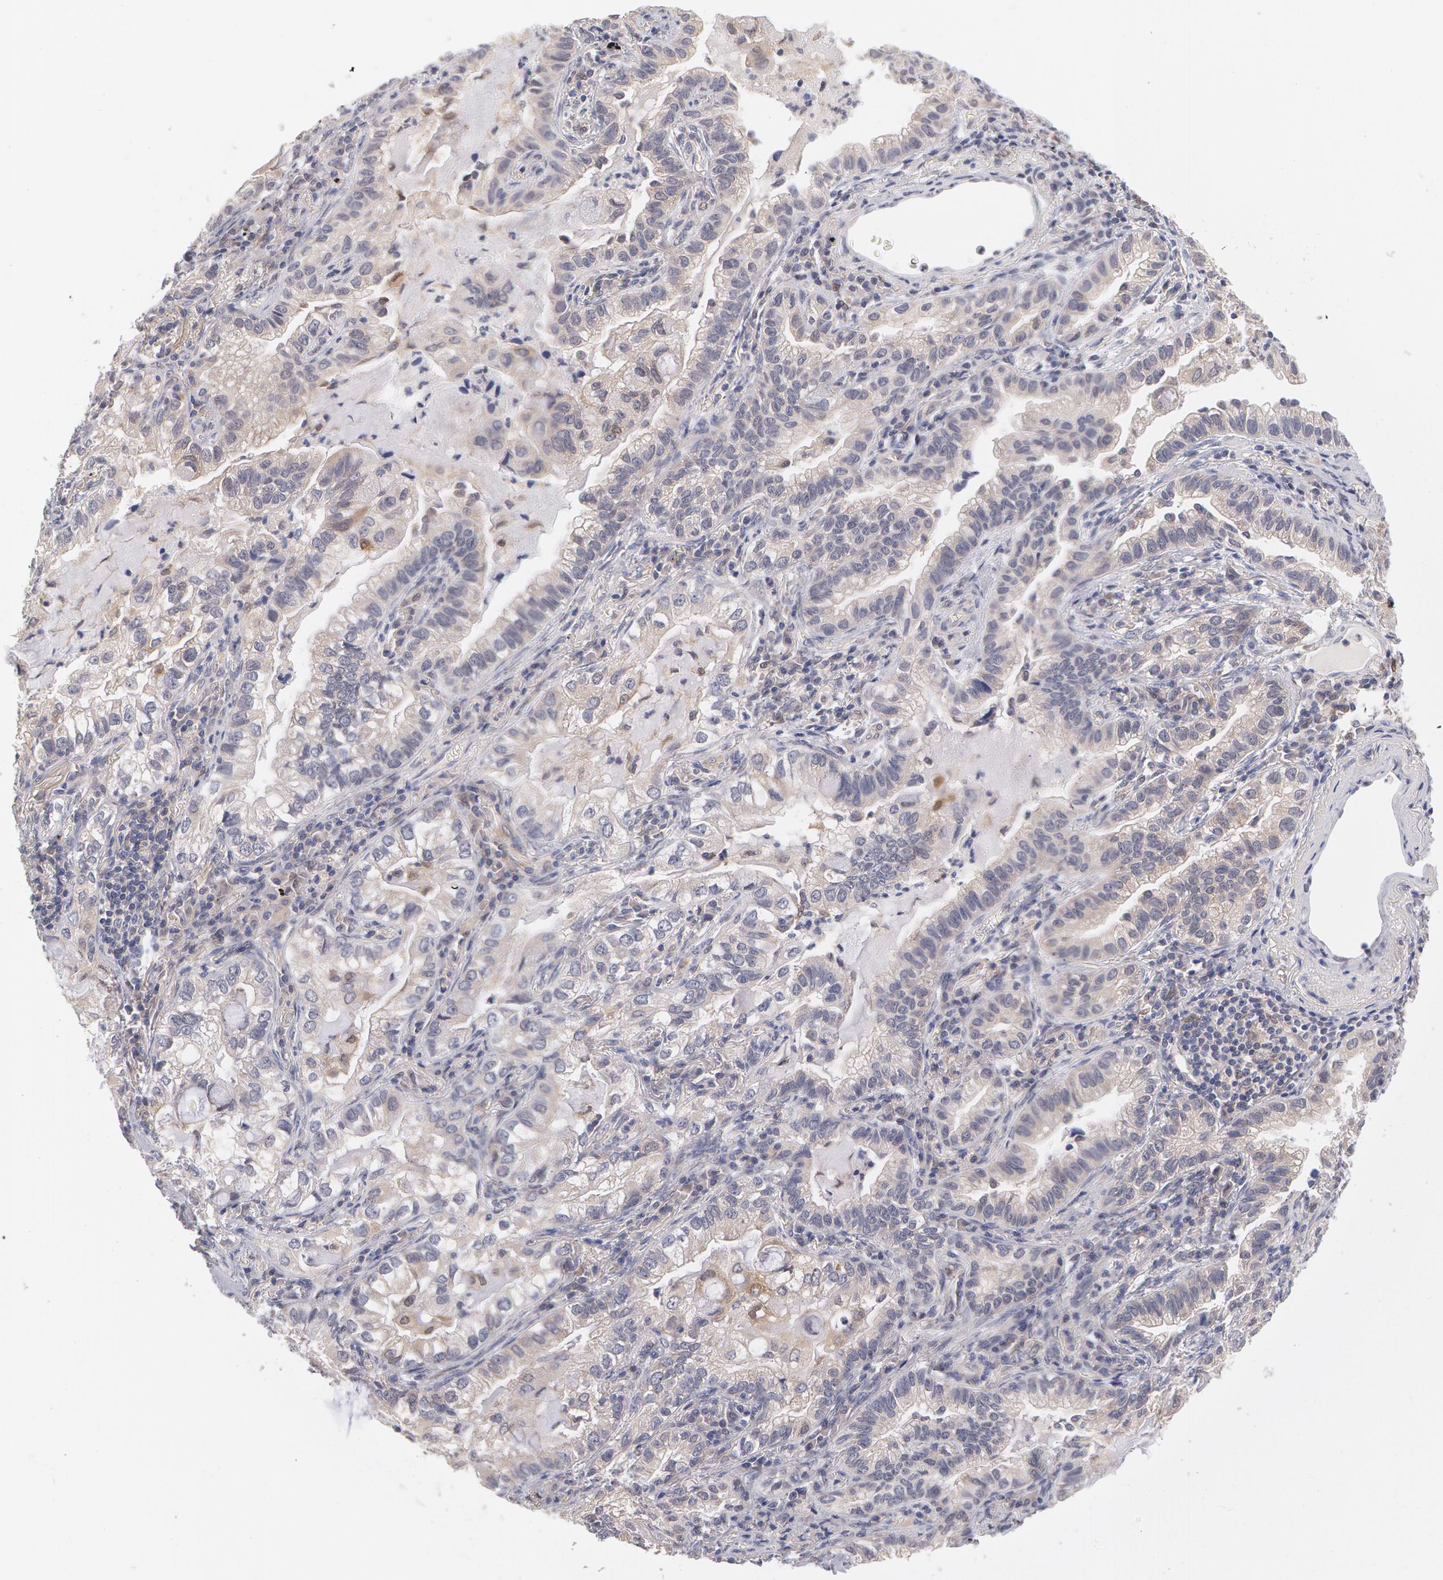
{"staining": {"intensity": "negative", "quantity": "none", "location": "none"}, "tissue": "lung cancer", "cell_type": "Tumor cells", "image_type": "cancer", "snomed": [{"axis": "morphology", "description": "Adenocarcinoma, NOS"}, {"axis": "topography", "description": "Lung"}], "caption": "Protein analysis of lung cancer (adenocarcinoma) displays no significant staining in tumor cells.", "gene": "TXNRD1", "patient": {"sex": "female", "age": 50}}